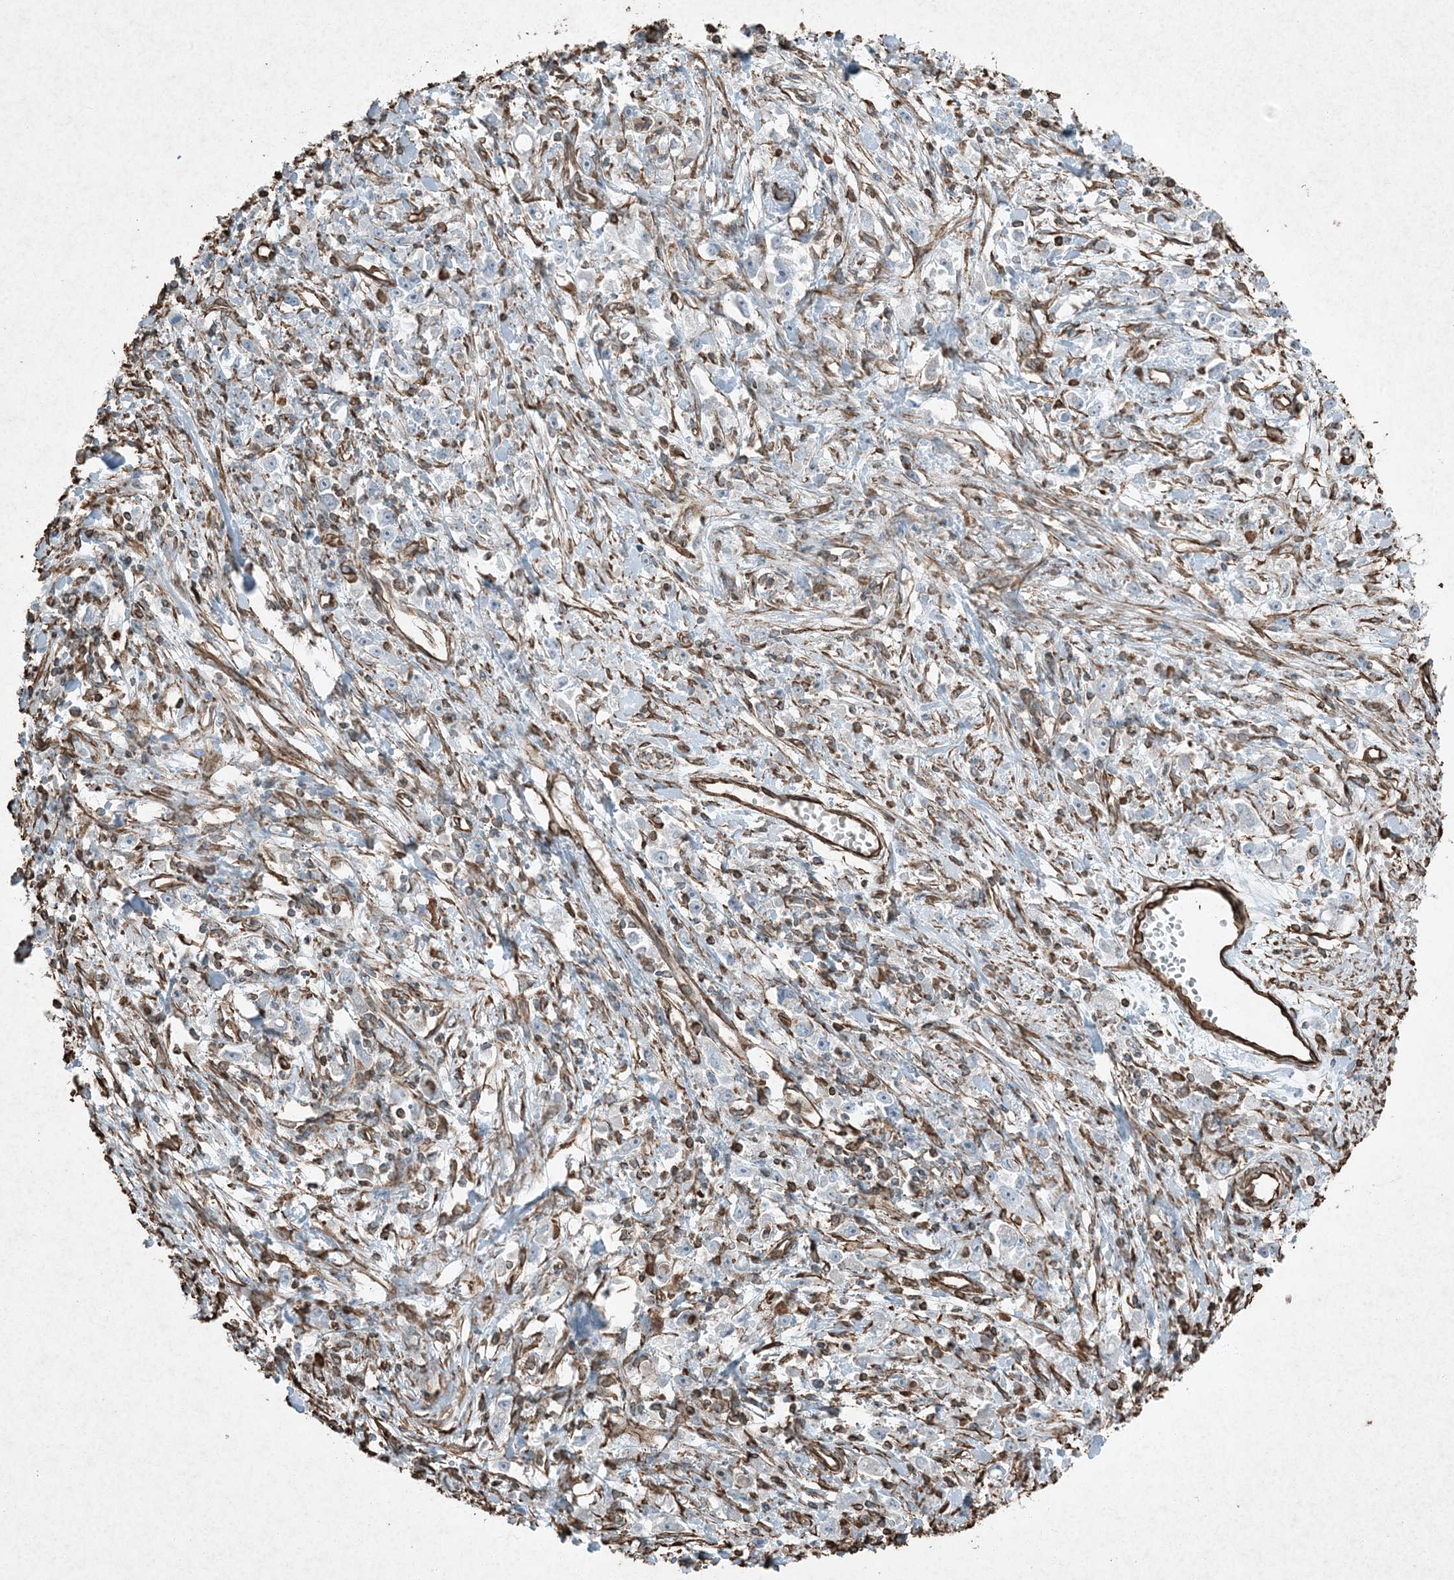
{"staining": {"intensity": "negative", "quantity": "none", "location": "none"}, "tissue": "stomach cancer", "cell_type": "Tumor cells", "image_type": "cancer", "snomed": [{"axis": "morphology", "description": "Adenocarcinoma, NOS"}, {"axis": "topography", "description": "Stomach"}], "caption": "Tumor cells are negative for protein expression in human adenocarcinoma (stomach).", "gene": "RYK", "patient": {"sex": "female", "age": 59}}